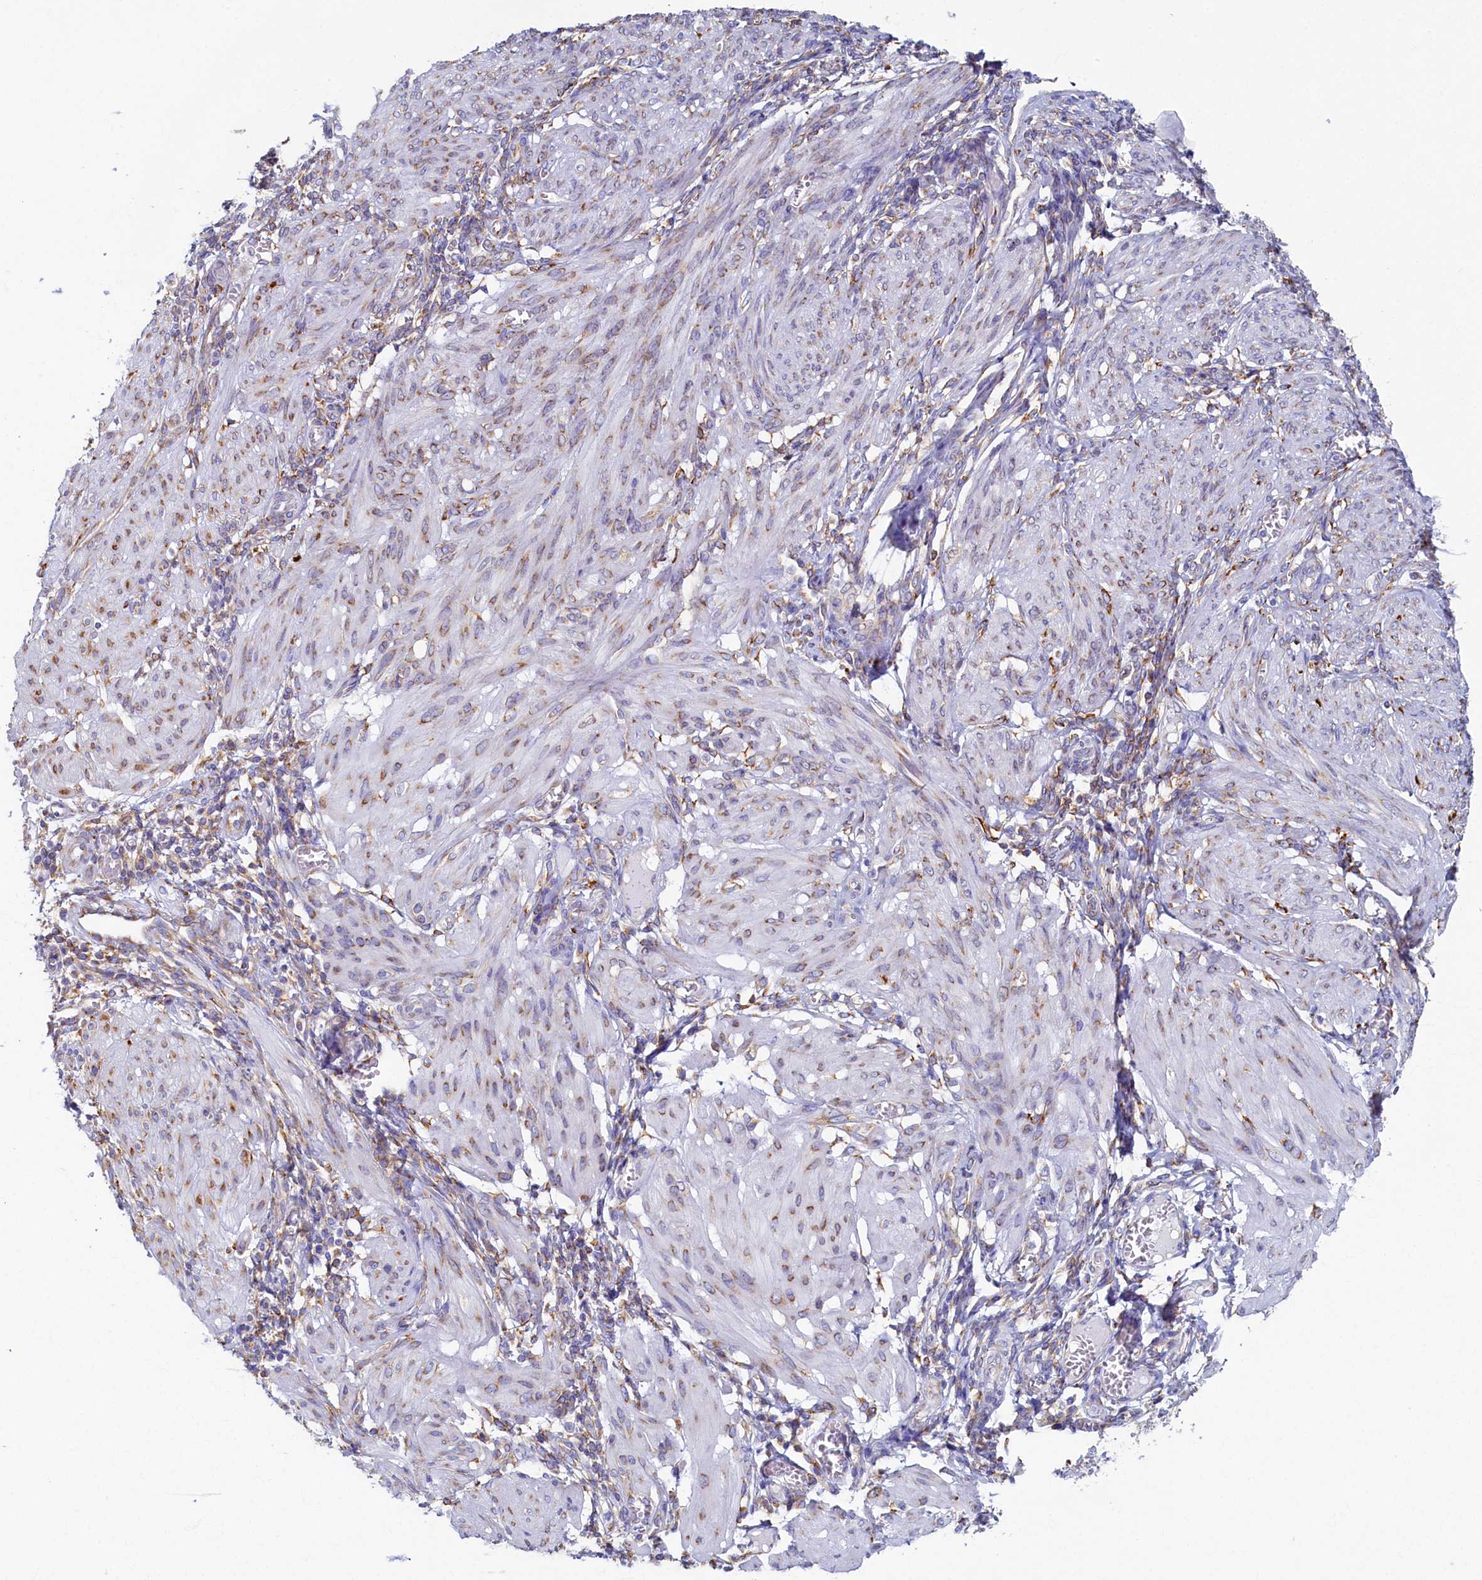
{"staining": {"intensity": "moderate", "quantity": "25%-75%", "location": "cytoplasmic/membranous"}, "tissue": "smooth muscle", "cell_type": "Smooth muscle cells", "image_type": "normal", "snomed": [{"axis": "morphology", "description": "Normal tissue, NOS"}, {"axis": "topography", "description": "Smooth muscle"}], "caption": "IHC of normal human smooth muscle reveals medium levels of moderate cytoplasmic/membranous staining in about 25%-75% of smooth muscle cells.", "gene": "TMEM18", "patient": {"sex": "female", "age": 39}}